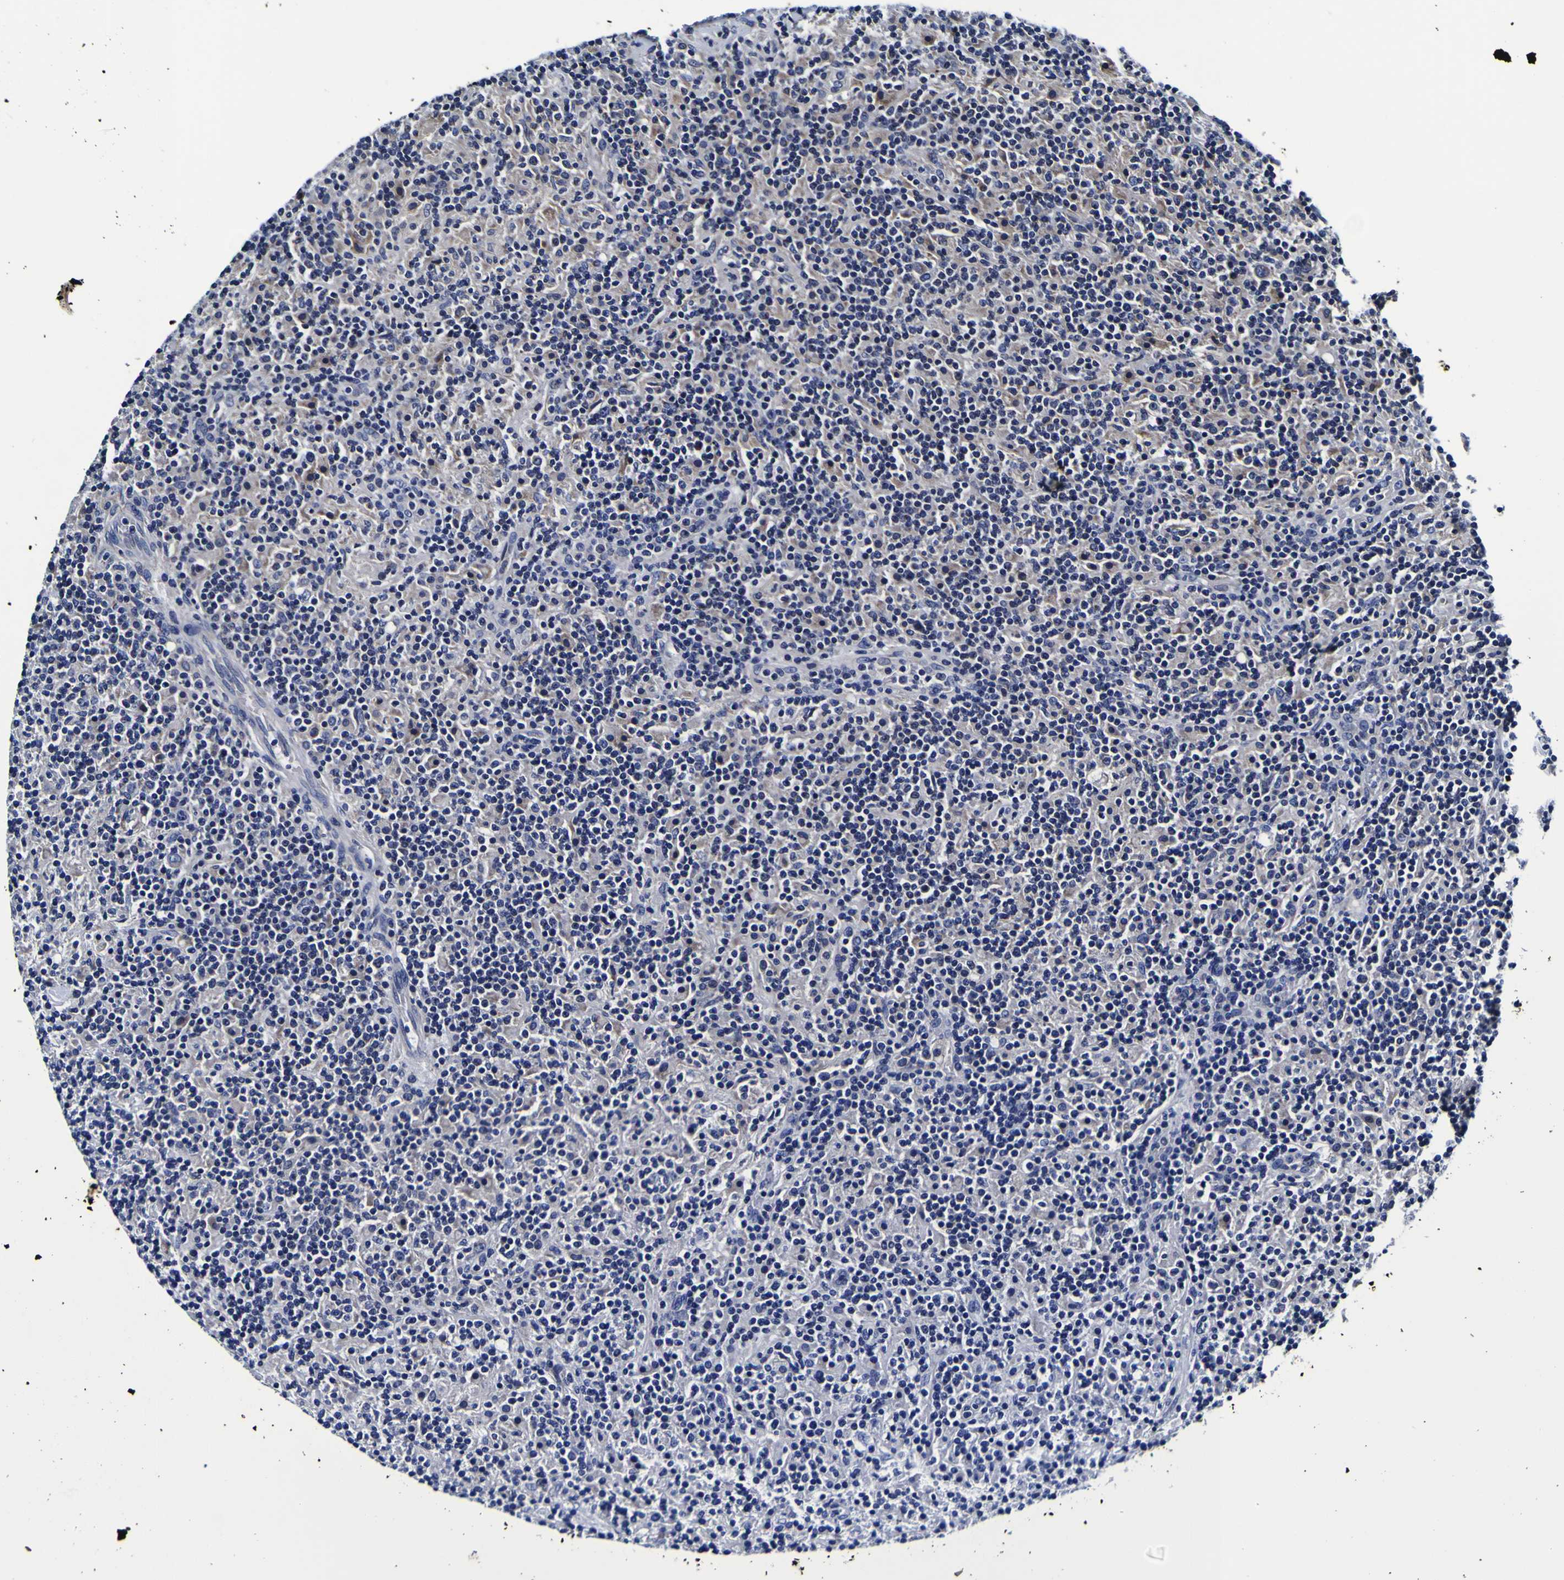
{"staining": {"intensity": "negative", "quantity": "none", "location": "none"}, "tissue": "lymphoma", "cell_type": "Tumor cells", "image_type": "cancer", "snomed": [{"axis": "morphology", "description": "Hodgkin's disease, NOS"}, {"axis": "topography", "description": "Lymph node"}], "caption": "Hodgkin's disease stained for a protein using immunohistochemistry reveals no positivity tumor cells.", "gene": "PANK4", "patient": {"sex": "male", "age": 70}}